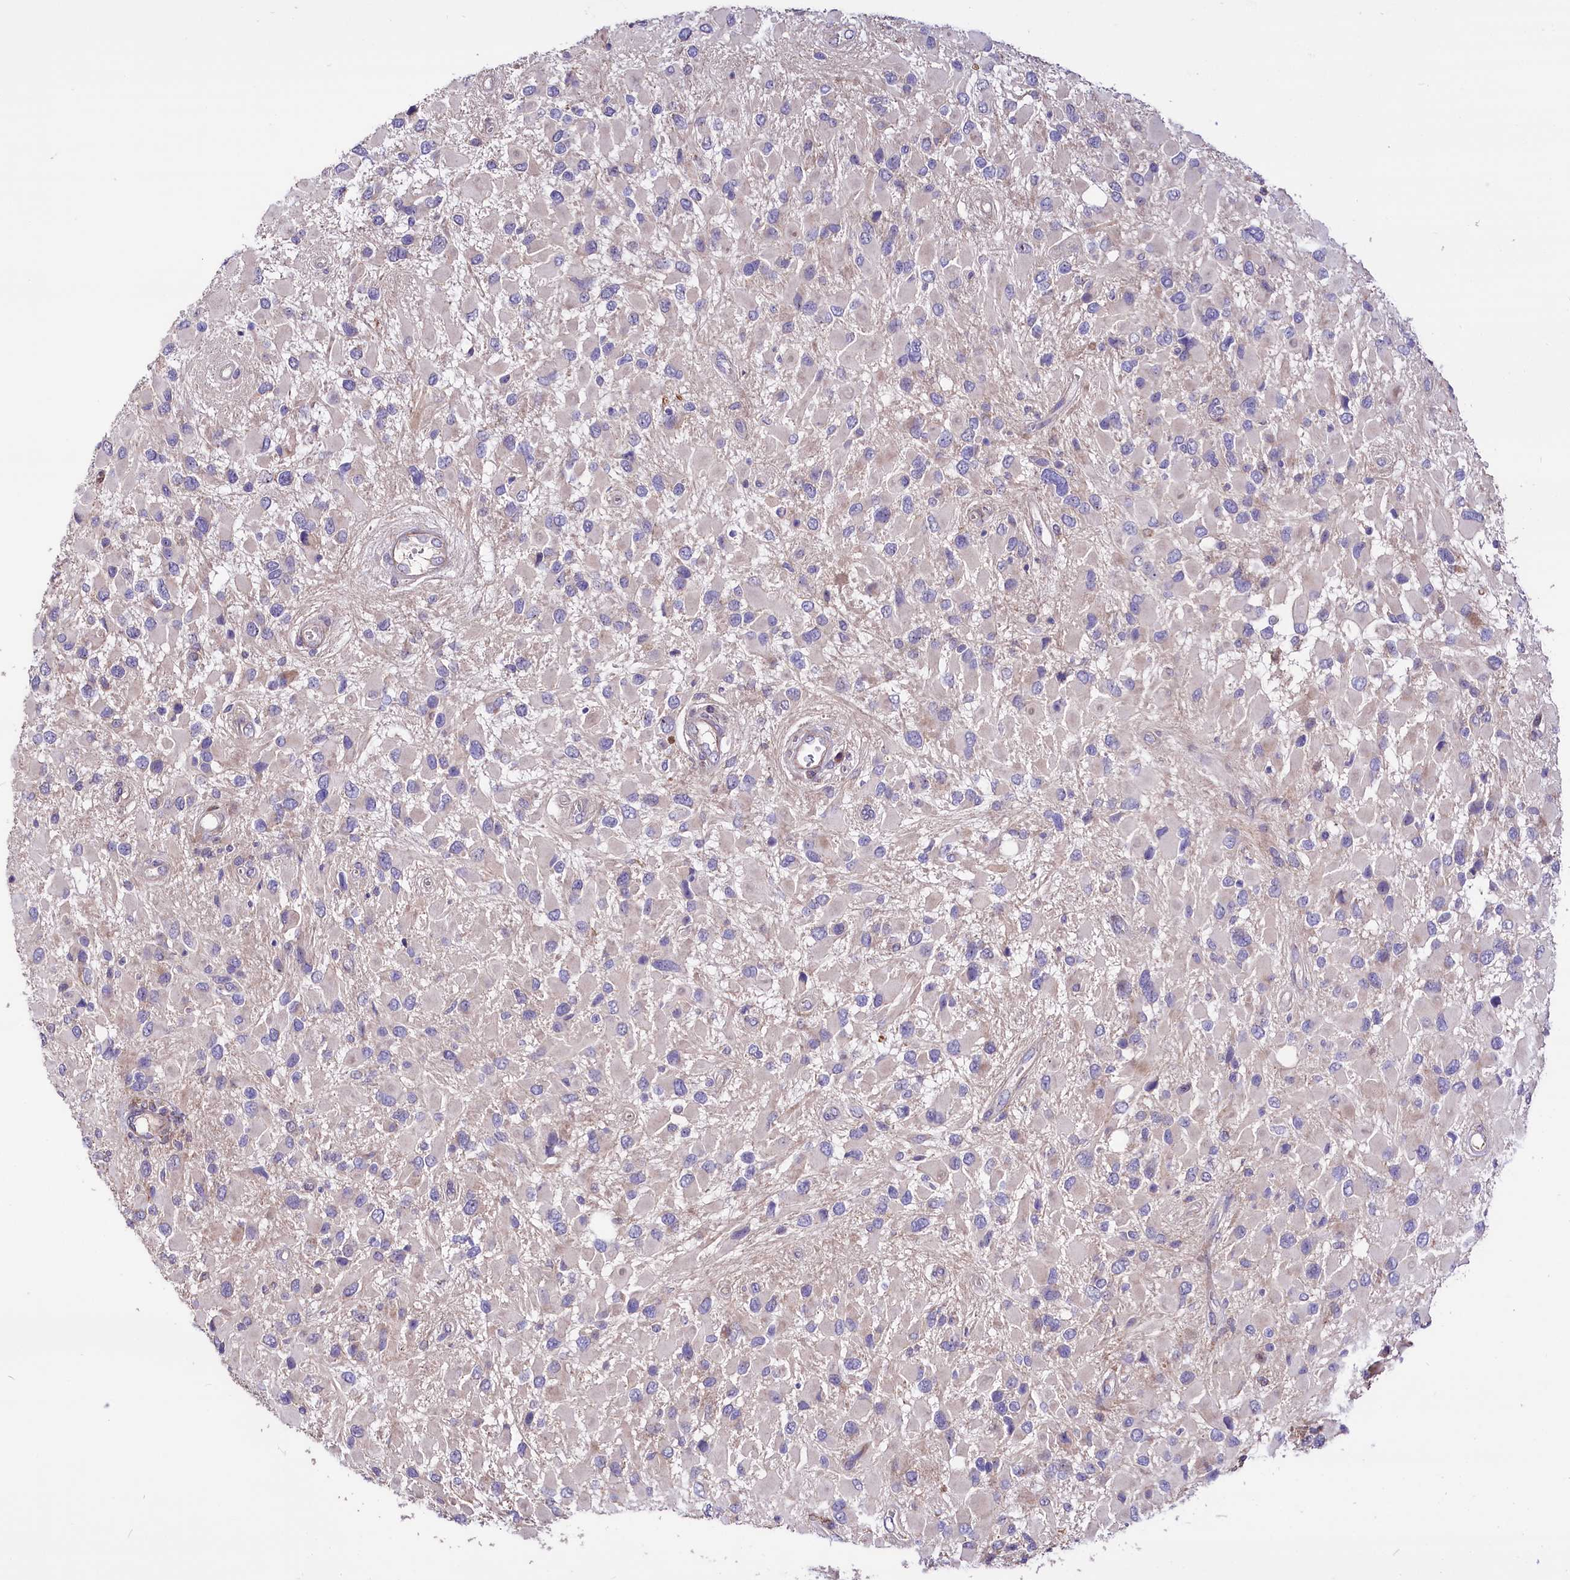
{"staining": {"intensity": "negative", "quantity": "none", "location": "none"}, "tissue": "glioma", "cell_type": "Tumor cells", "image_type": "cancer", "snomed": [{"axis": "morphology", "description": "Glioma, malignant, High grade"}, {"axis": "topography", "description": "Brain"}], "caption": "Immunohistochemistry image of human glioma stained for a protein (brown), which exhibits no staining in tumor cells.", "gene": "RPUSD3", "patient": {"sex": "male", "age": 53}}